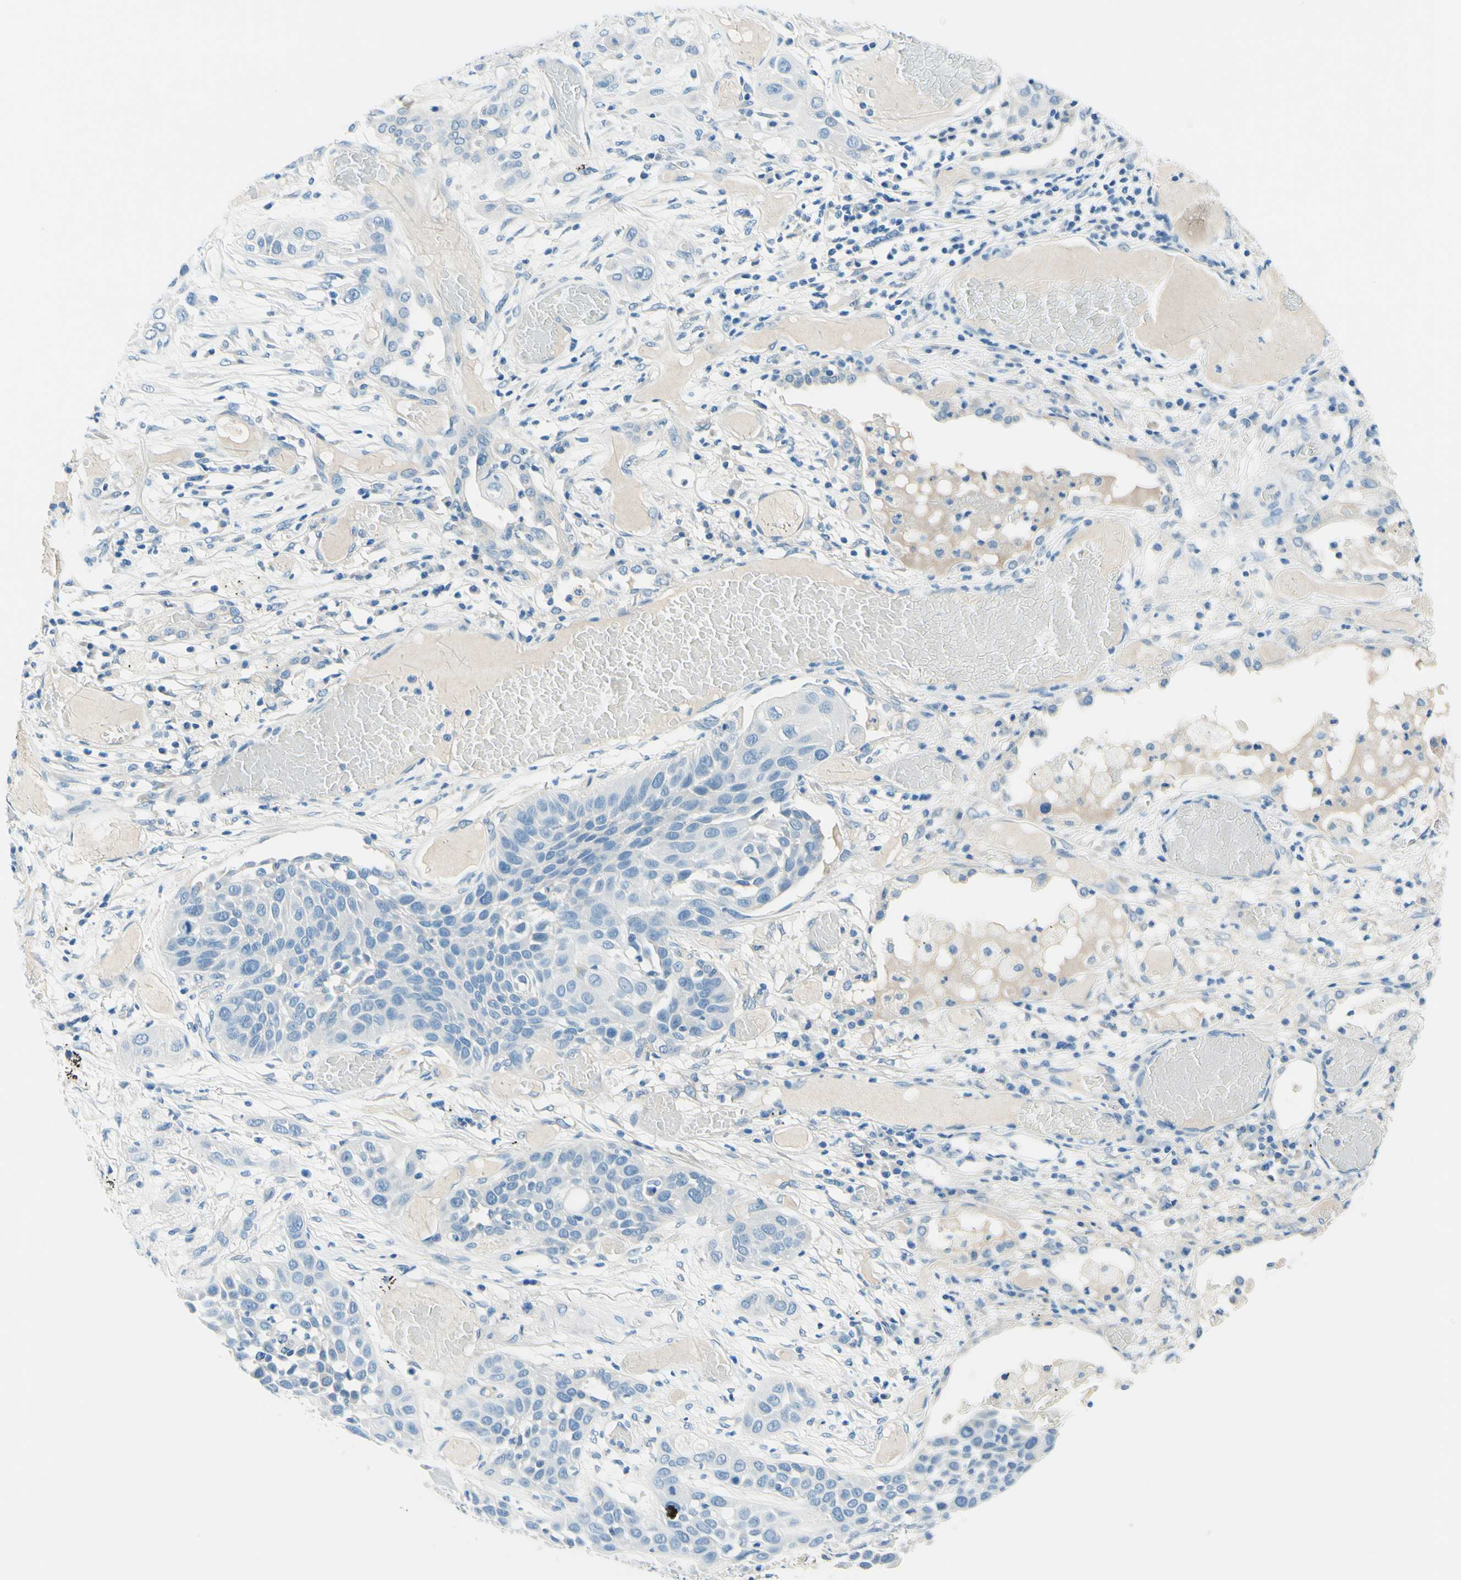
{"staining": {"intensity": "negative", "quantity": "none", "location": "none"}, "tissue": "lung cancer", "cell_type": "Tumor cells", "image_type": "cancer", "snomed": [{"axis": "morphology", "description": "Squamous cell carcinoma, NOS"}, {"axis": "topography", "description": "Lung"}], "caption": "Immunohistochemistry photomicrograph of human lung cancer (squamous cell carcinoma) stained for a protein (brown), which exhibits no staining in tumor cells.", "gene": "PASD1", "patient": {"sex": "male", "age": 71}}